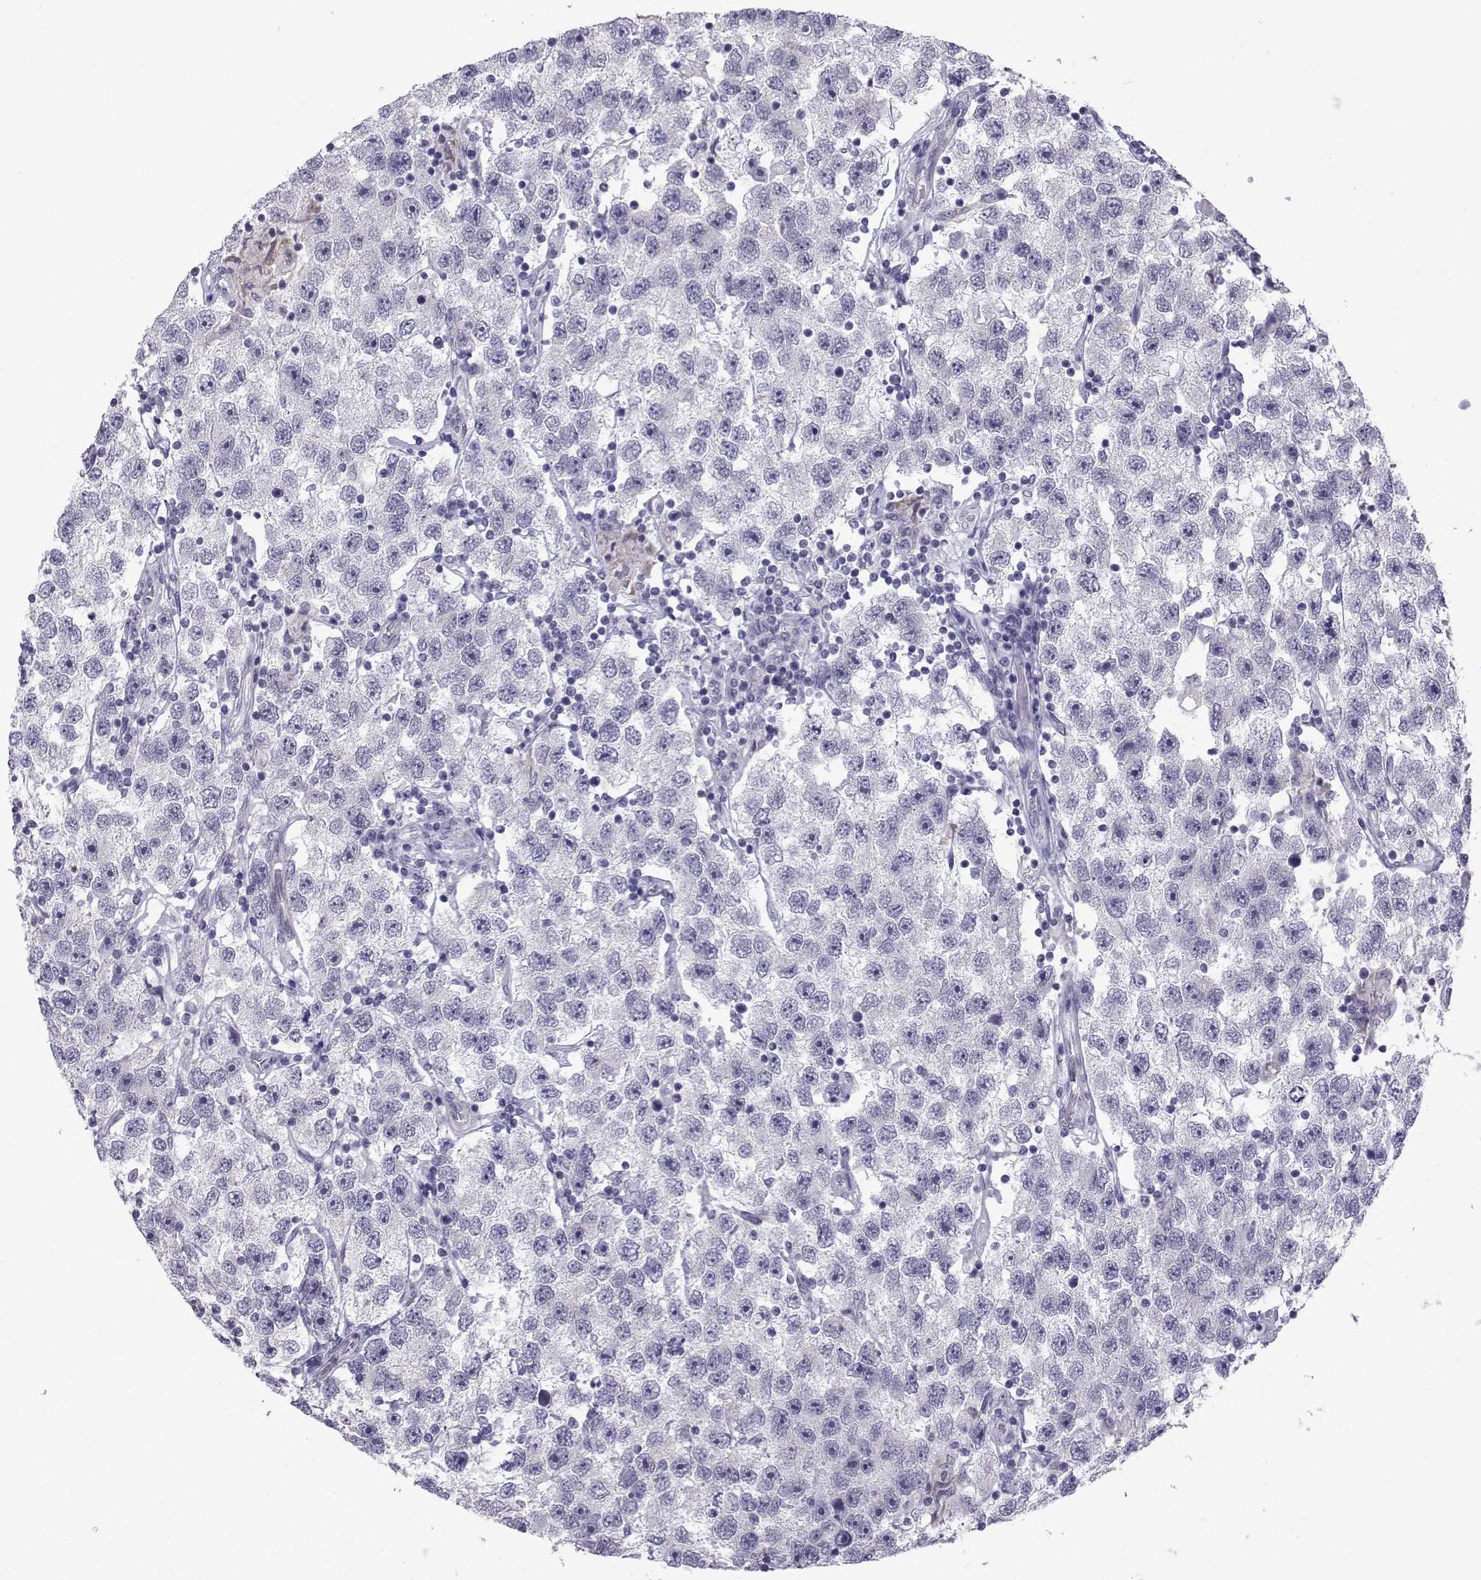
{"staining": {"intensity": "negative", "quantity": "none", "location": "none"}, "tissue": "testis cancer", "cell_type": "Tumor cells", "image_type": "cancer", "snomed": [{"axis": "morphology", "description": "Seminoma, NOS"}, {"axis": "topography", "description": "Testis"}], "caption": "There is no significant expression in tumor cells of testis cancer (seminoma).", "gene": "CFAP53", "patient": {"sex": "male", "age": 26}}